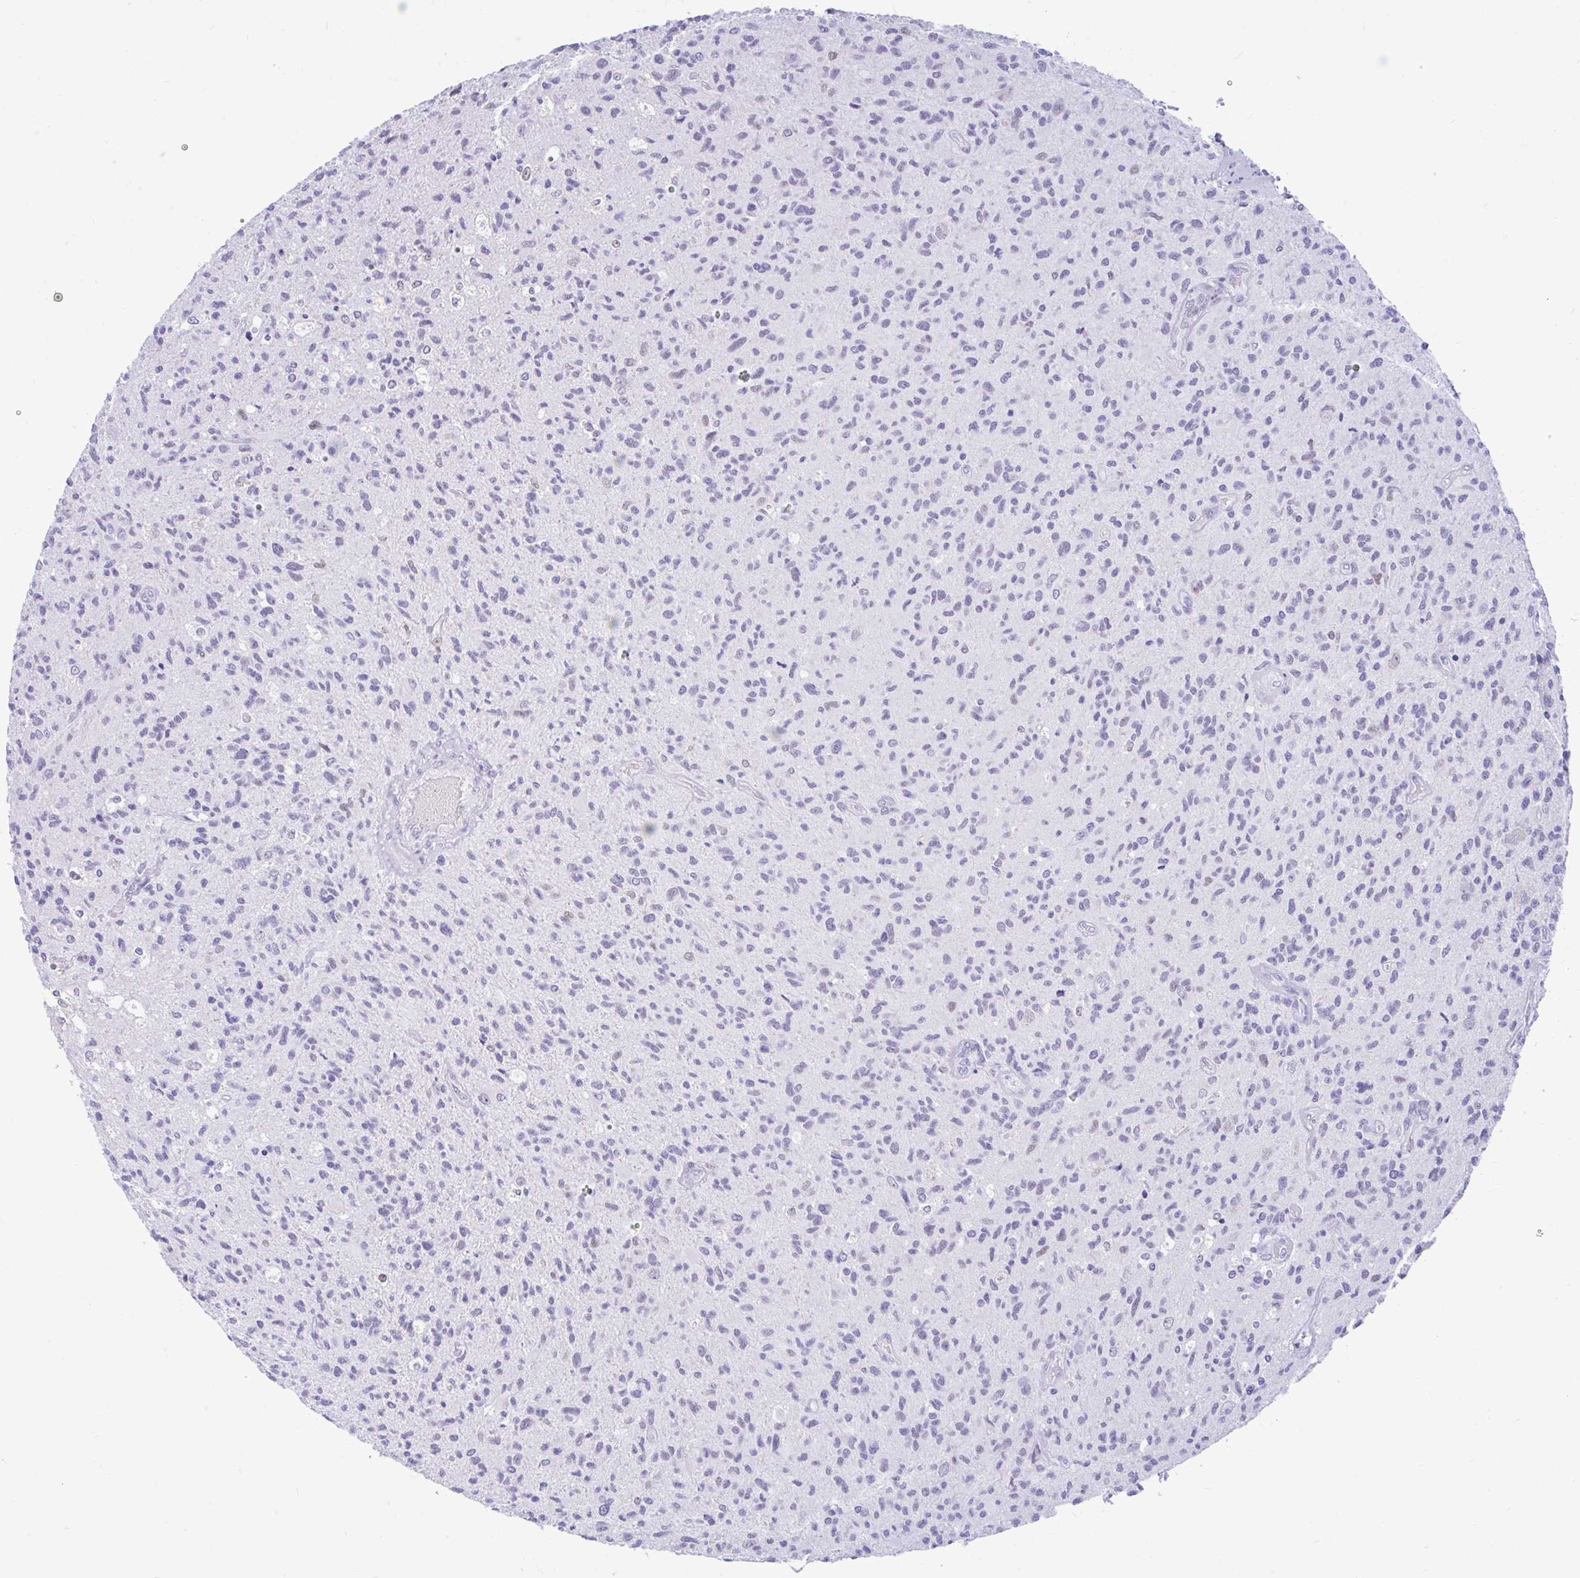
{"staining": {"intensity": "negative", "quantity": "none", "location": "none"}, "tissue": "glioma", "cell_type": "Tumor cells", "image_type": "cancer", "snomed": [{"axis": "morphology", "description": "Glioma, malignant, High grade"}, {"axis": "topography", "description": "Brain"}], "caption": "An image of glioma stained for a protein shows no brown staining in tumor cells.", "gene": "GLB1L2", "patient": {"sex": "female", "age": 70}}